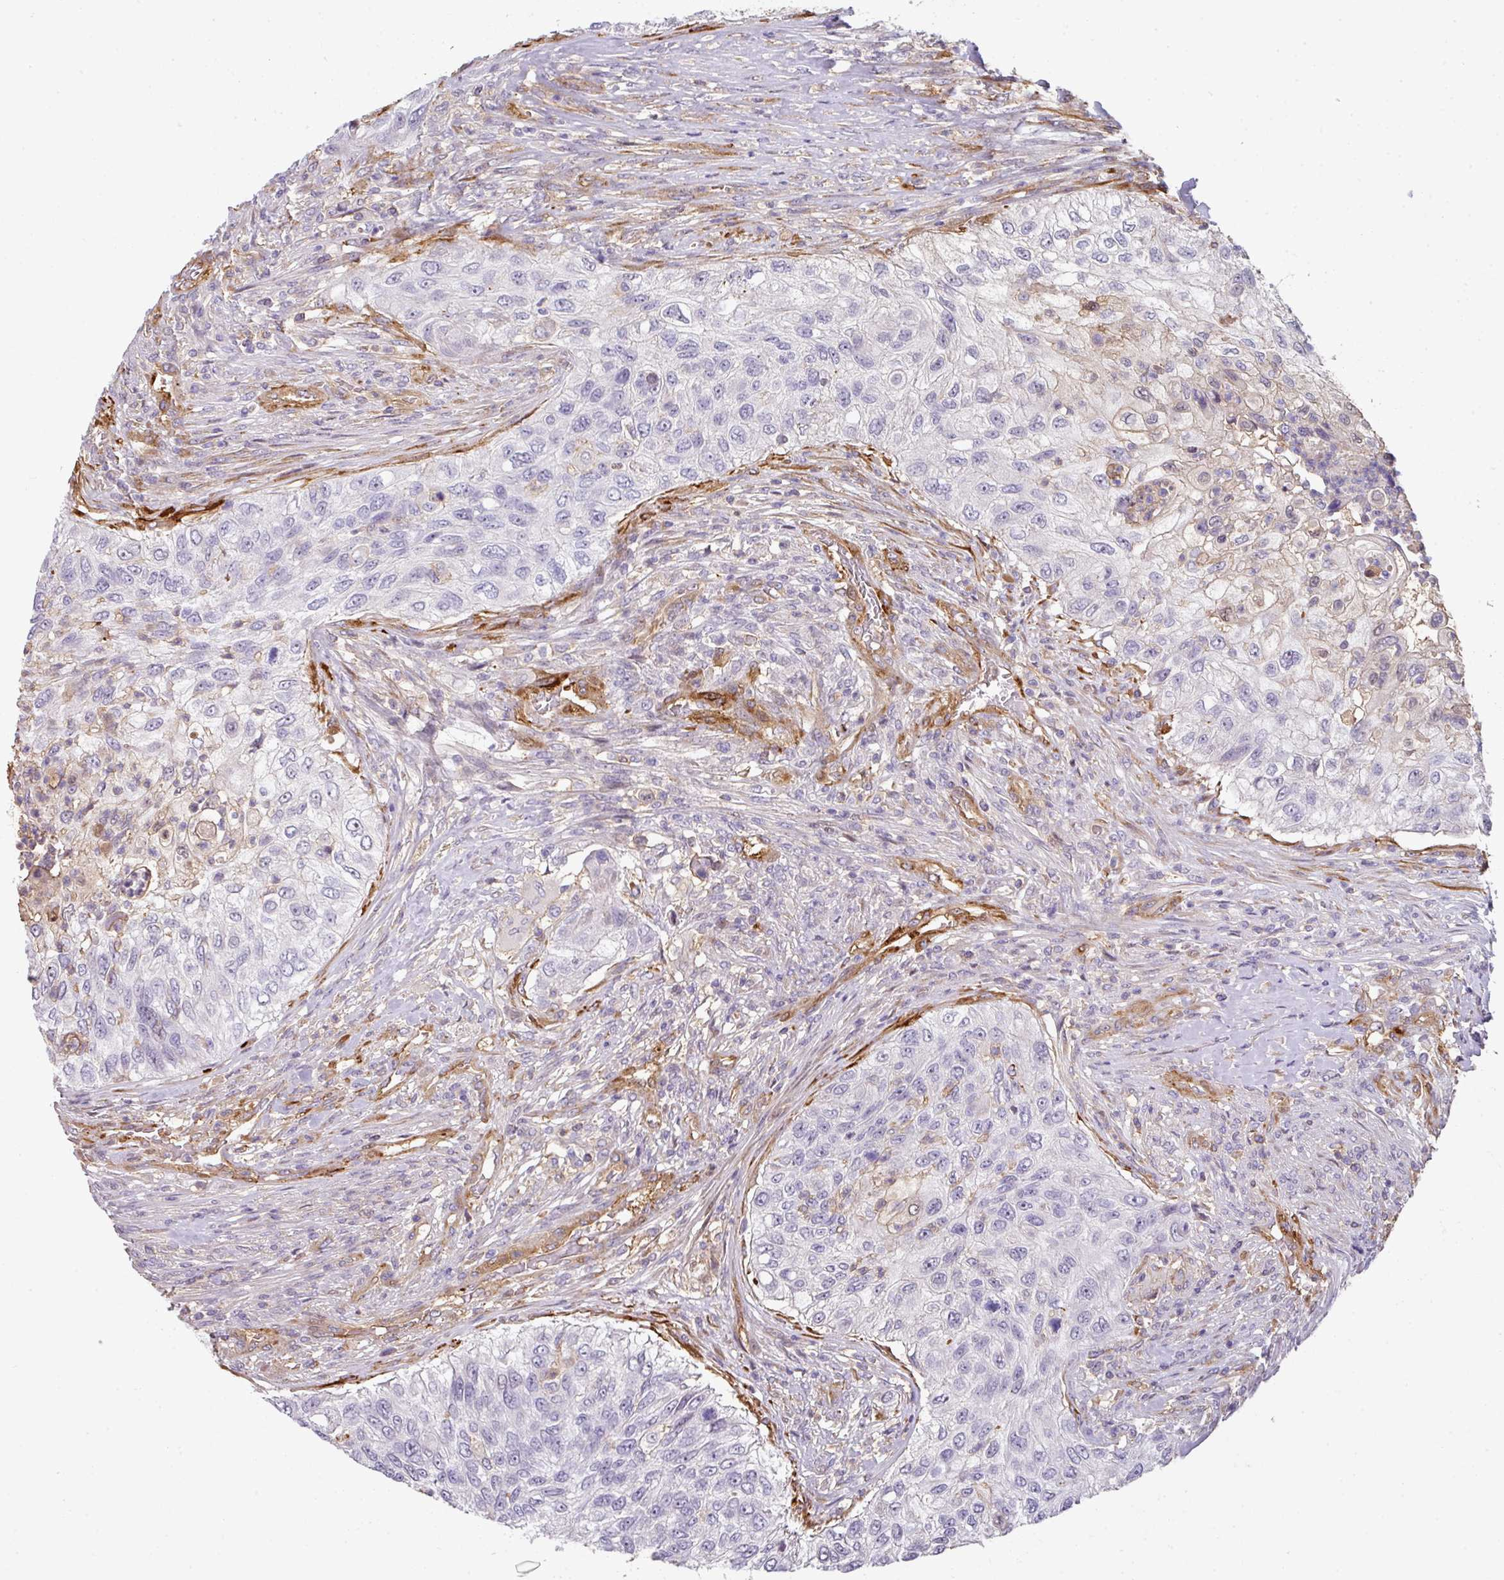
{"staining": {"intensity": "negative", "quantity": "none", "location": "none"}, "tissue": "urothelial cancer", "cell_type": "Tumor cells", "image_type": "cancer", "snomed": [{"axis": "morphology", "description": "Urothelial carcinoma, High grade"}, {"axis": "topography", "description": "Urinary bladder"}], "caption": "High power microscopy photomicrograph of an immunohistochemistry (IHC) histopathology image of high-grade urothelial carcinoma, revealing no significant staining in tumor cells.", "gene": "BEND5", "patient": {"sex": "female", "age": 60}}